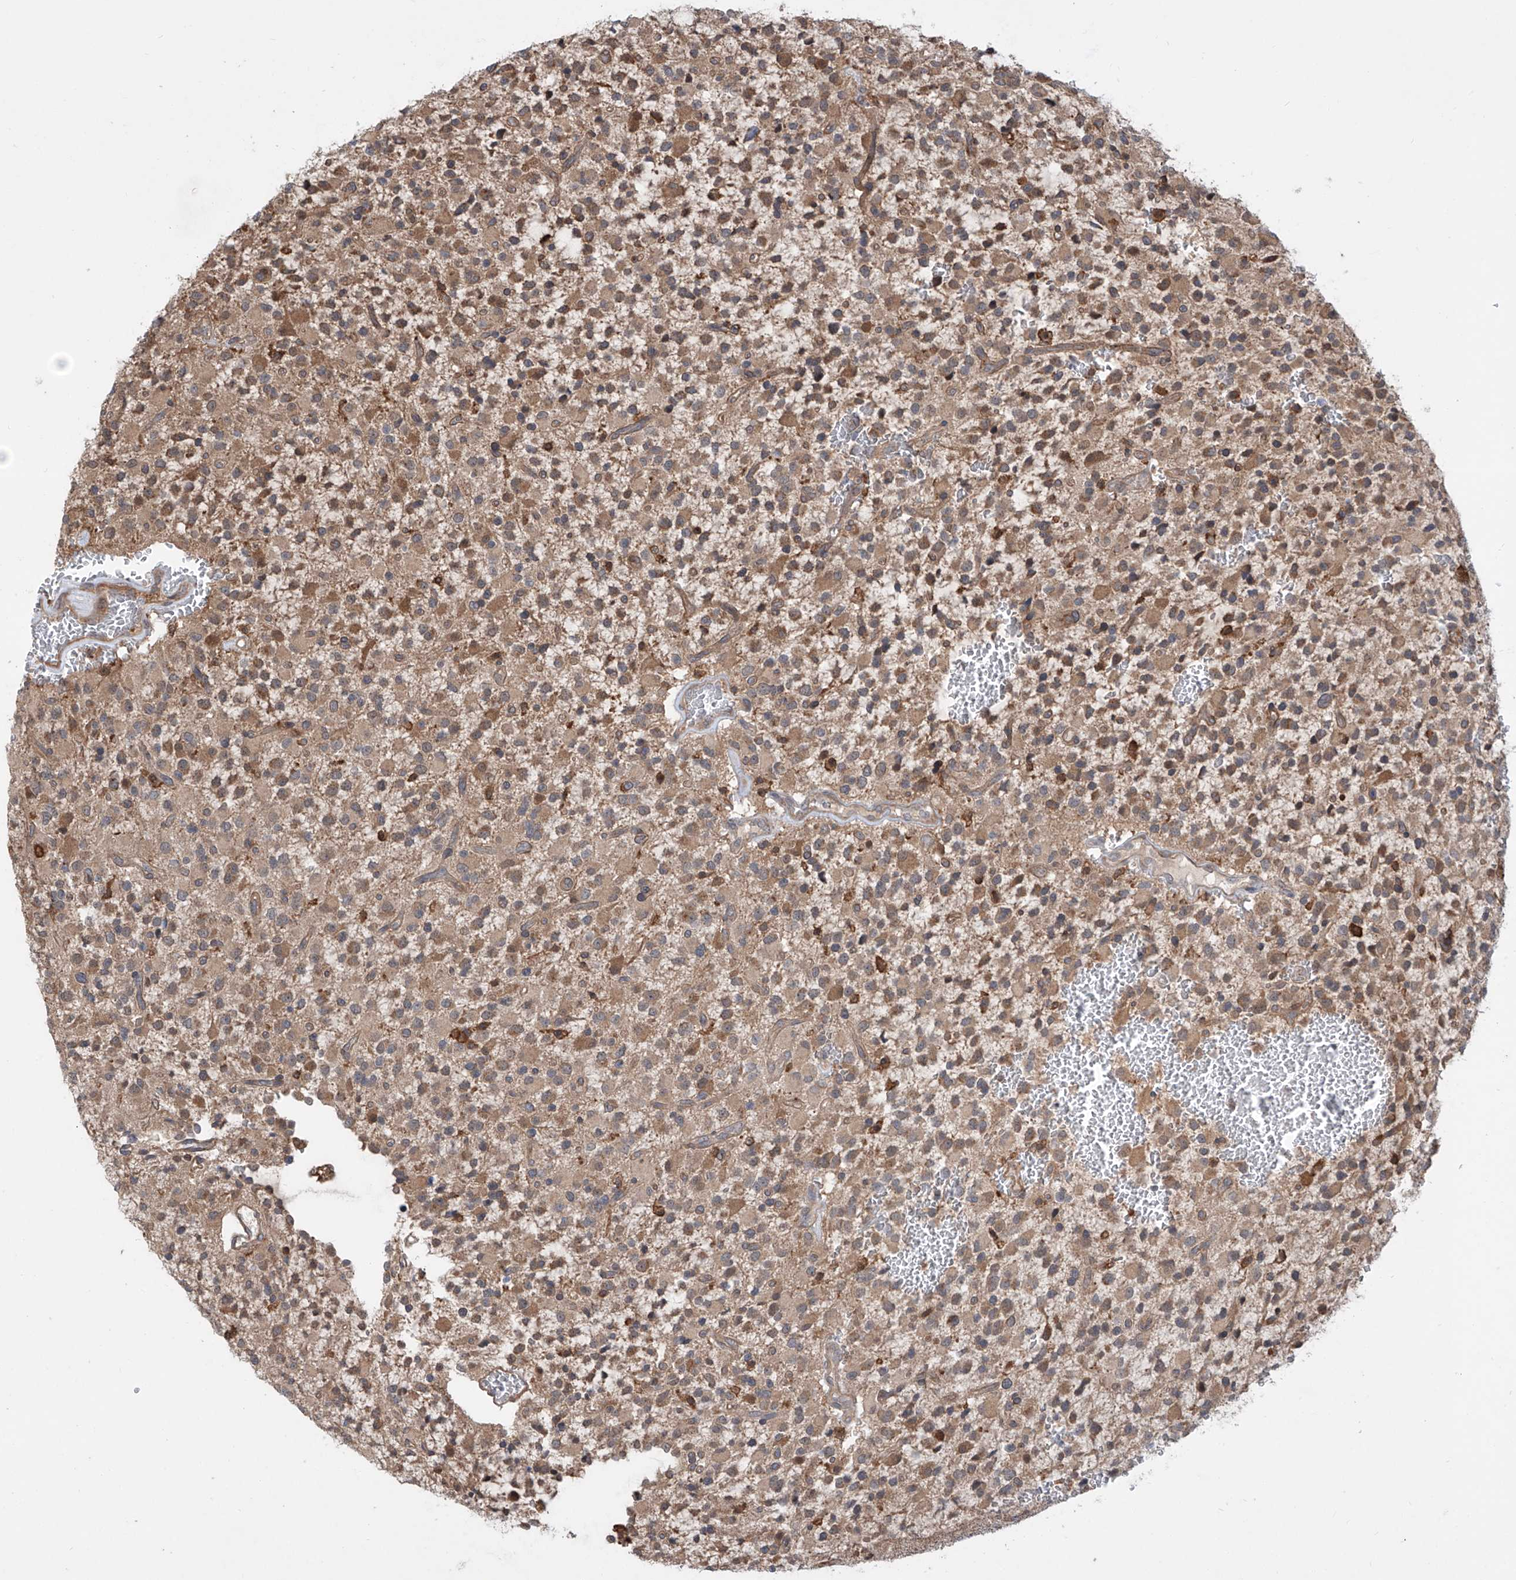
{"staining": {"intensity": "weak", "quantity": ">75%", "location": "cytoplasmic/membranous"}, "tissue": "glioma", "cell_type": "Tumor cells", "image_type": "cancer", "snomed": [{"axis": "morphology", "description": "Glioma, malignant, High grade"}, {"axis": "topography", "description": "Brain"}], "caption": "This histopathology image reveals immunohistochemistry (IHC) staining of glioma, with low weak cytoplasmic/membranous expression in about >75% of tumor cells.", "gene": "HOXC8", "patient": {"sex": "male", "age": 34}}